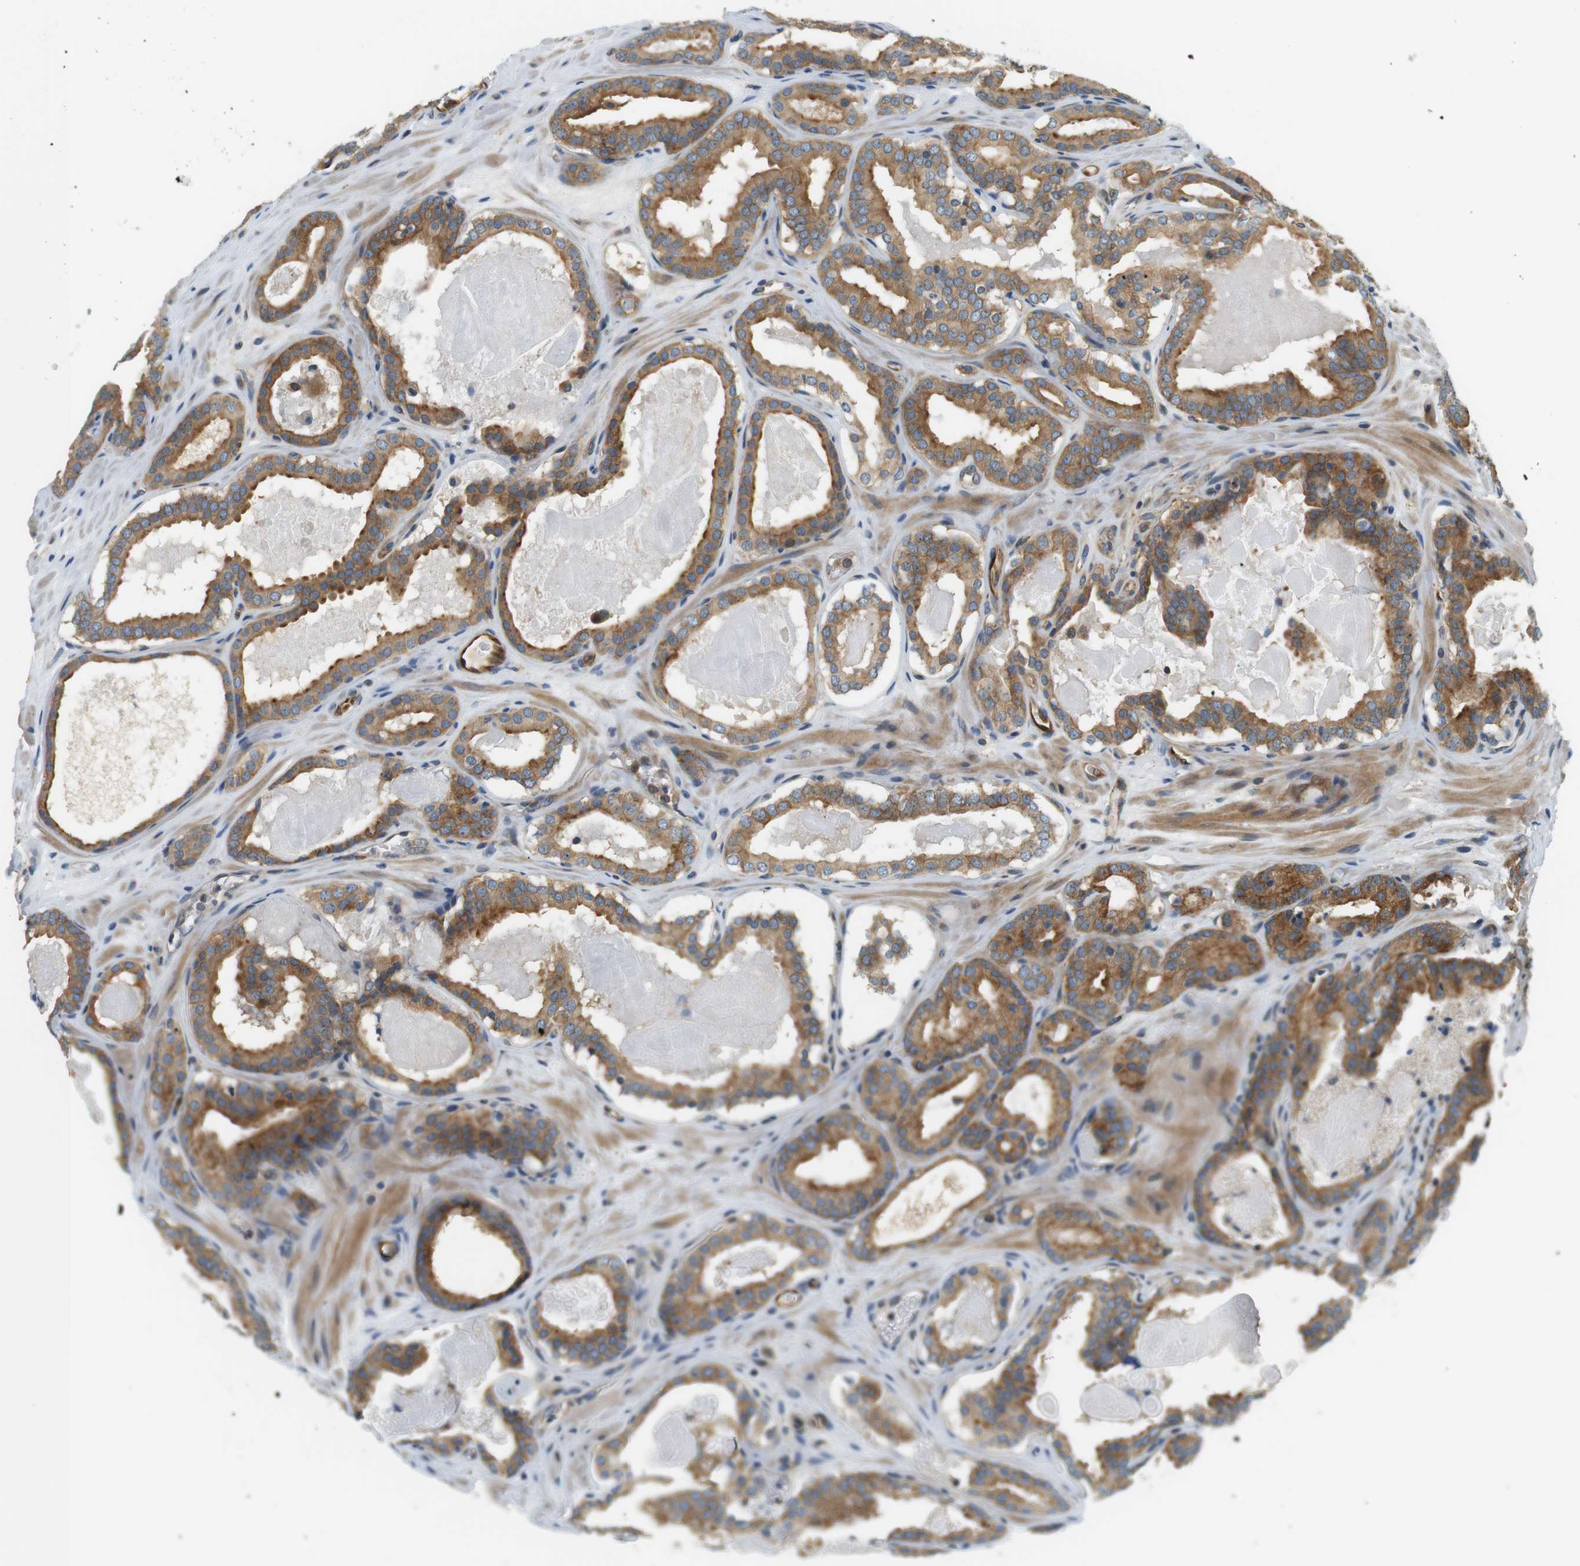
{"staining": {"intensity": "moderate", "quantity": ">75%", "location": "cytoplasmic/membranous"}, "tissue": "prostate cancer", "cell_type": "Tumor cells", "image_type": "cancer", "snomed": [{"axis": "morphology", "description": "Adenocarcinoma, High grade"}, {"axis": "topography", "description": "Prostate"}], "caption": "Prostate adenocarcinoma (high-grade) stained with immunohistochemistry displays moderate cytoplasmic/membranous expression in approximately >75% of tumor cells.", "gene": "SH3GLB1", "patient": {"sex": "male", "age": 60}}